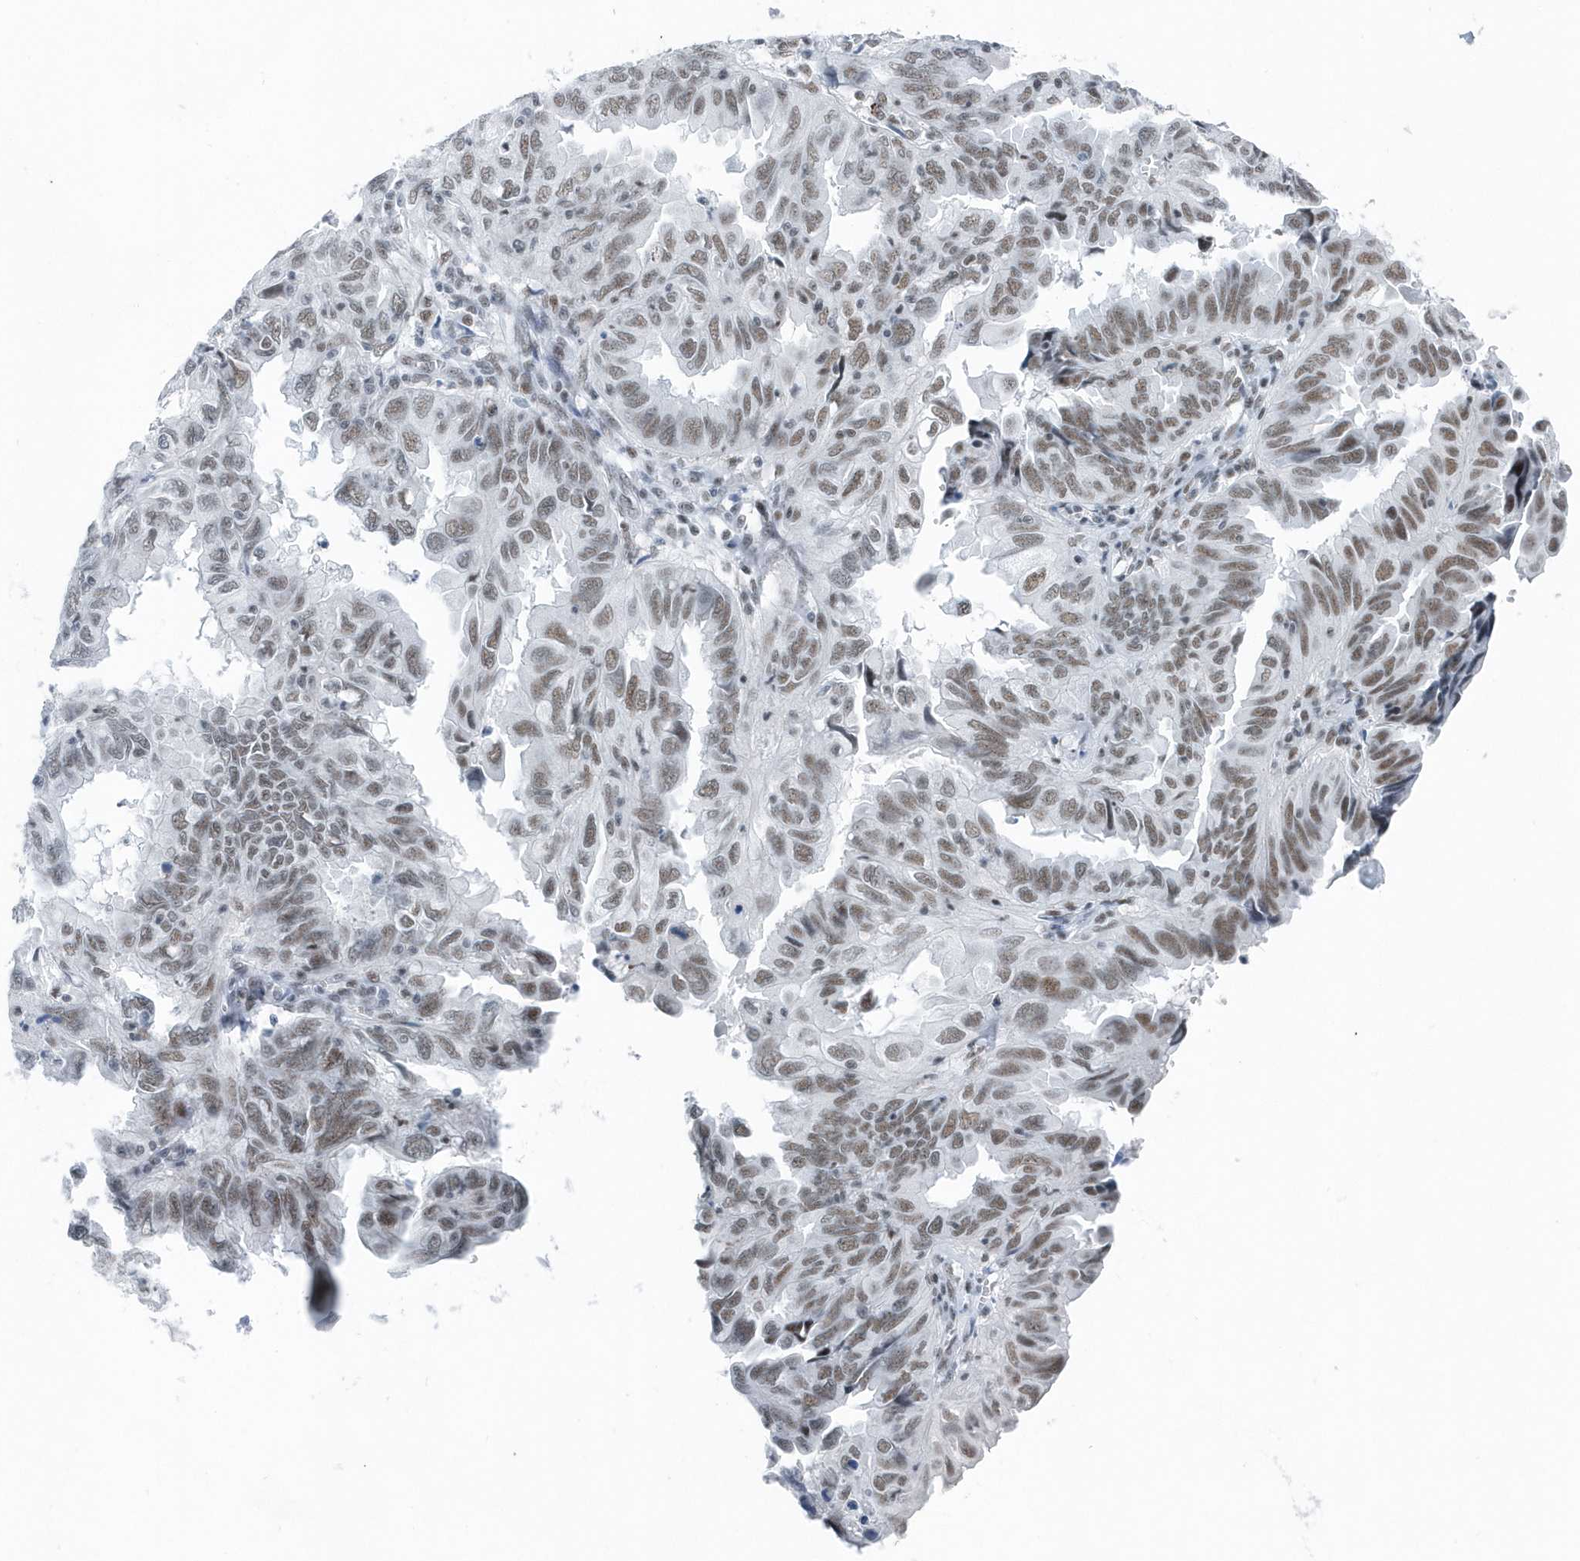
{"staining": {"intensity": "moderate", "quantity": "25%-75%", "location": "nuclear"}, "tissue": "endometrial cancer", "cell_type": "Tumor cells", "image_type": "cancer", "snomed": [{"axis": "morphology", "description": "Adenocarcinoma, NOS"}, {"axis": "topography", "description": "Uterus"}], "caption": "Endometrial adenocarcinoma was stained to show a protein in brown. There is medium levels of moderate nuclear staining in about 25%-75% of tumor cells.", "gene": "FIP1L1", "patient": {"sex": "female", "age": 77}}